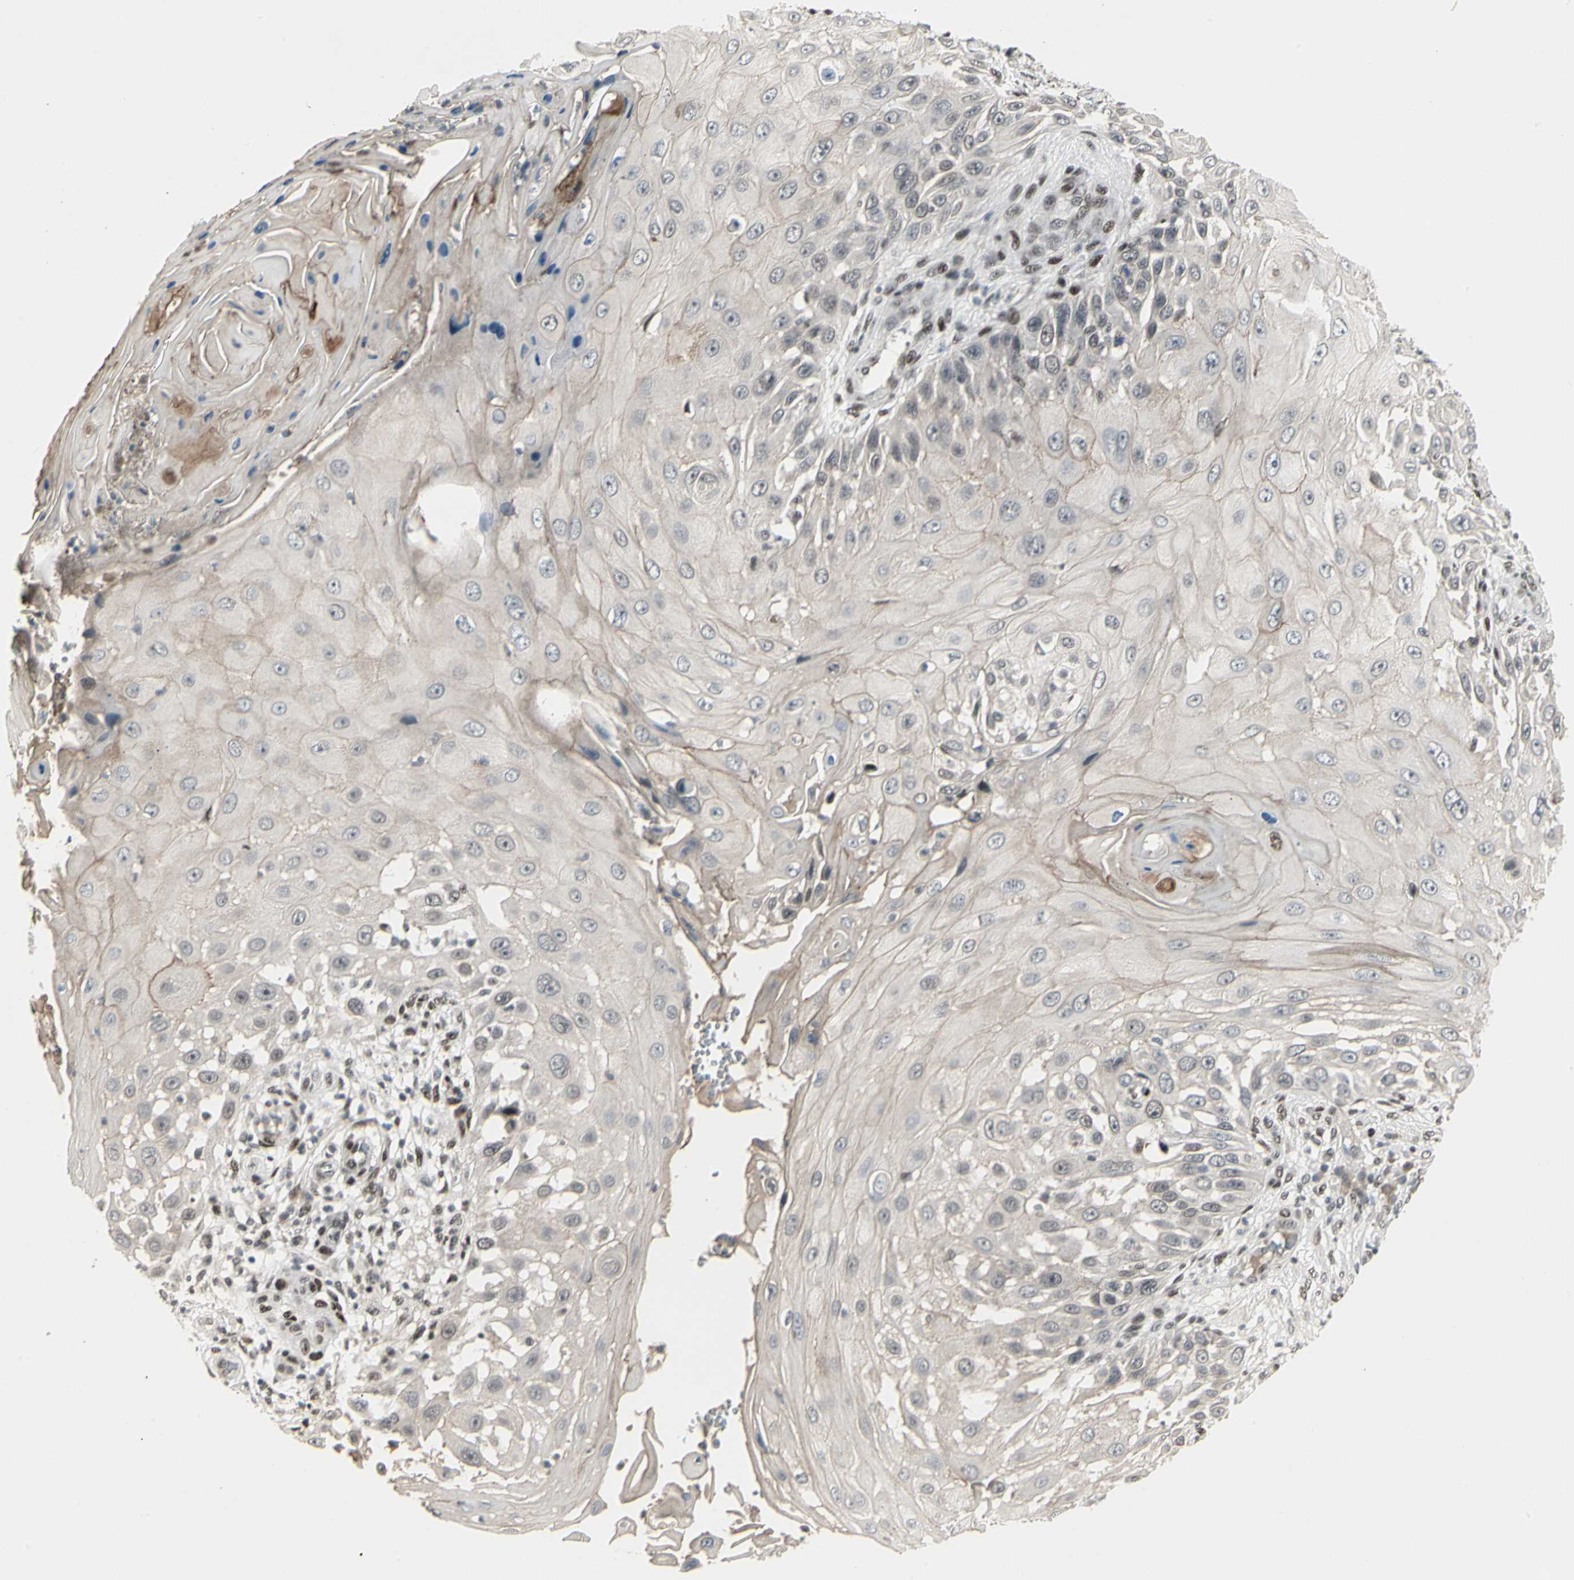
{"staining": {"intensity": "weak", "quantity": "<25%", "location": "cytoplasmic/membranous"}, "tissue": "skin cancer", "cell_type": "Tumor cells", "image_type": "cancer", "snomed": [{"axis": "morphology", "description": "Squamous cell carcinoma, NOS"}, {"axis": "topography", "description": "Skin"}], "caption": "Micrograph shows no significant protein expression in tumor cells of skin squamous cell carcinoma. (Immunohistochemistry (ihc), brightfield microscopy, high magnification).", "gene": "FOXJ2", "patient": {"sex": "female", "age": 44}}